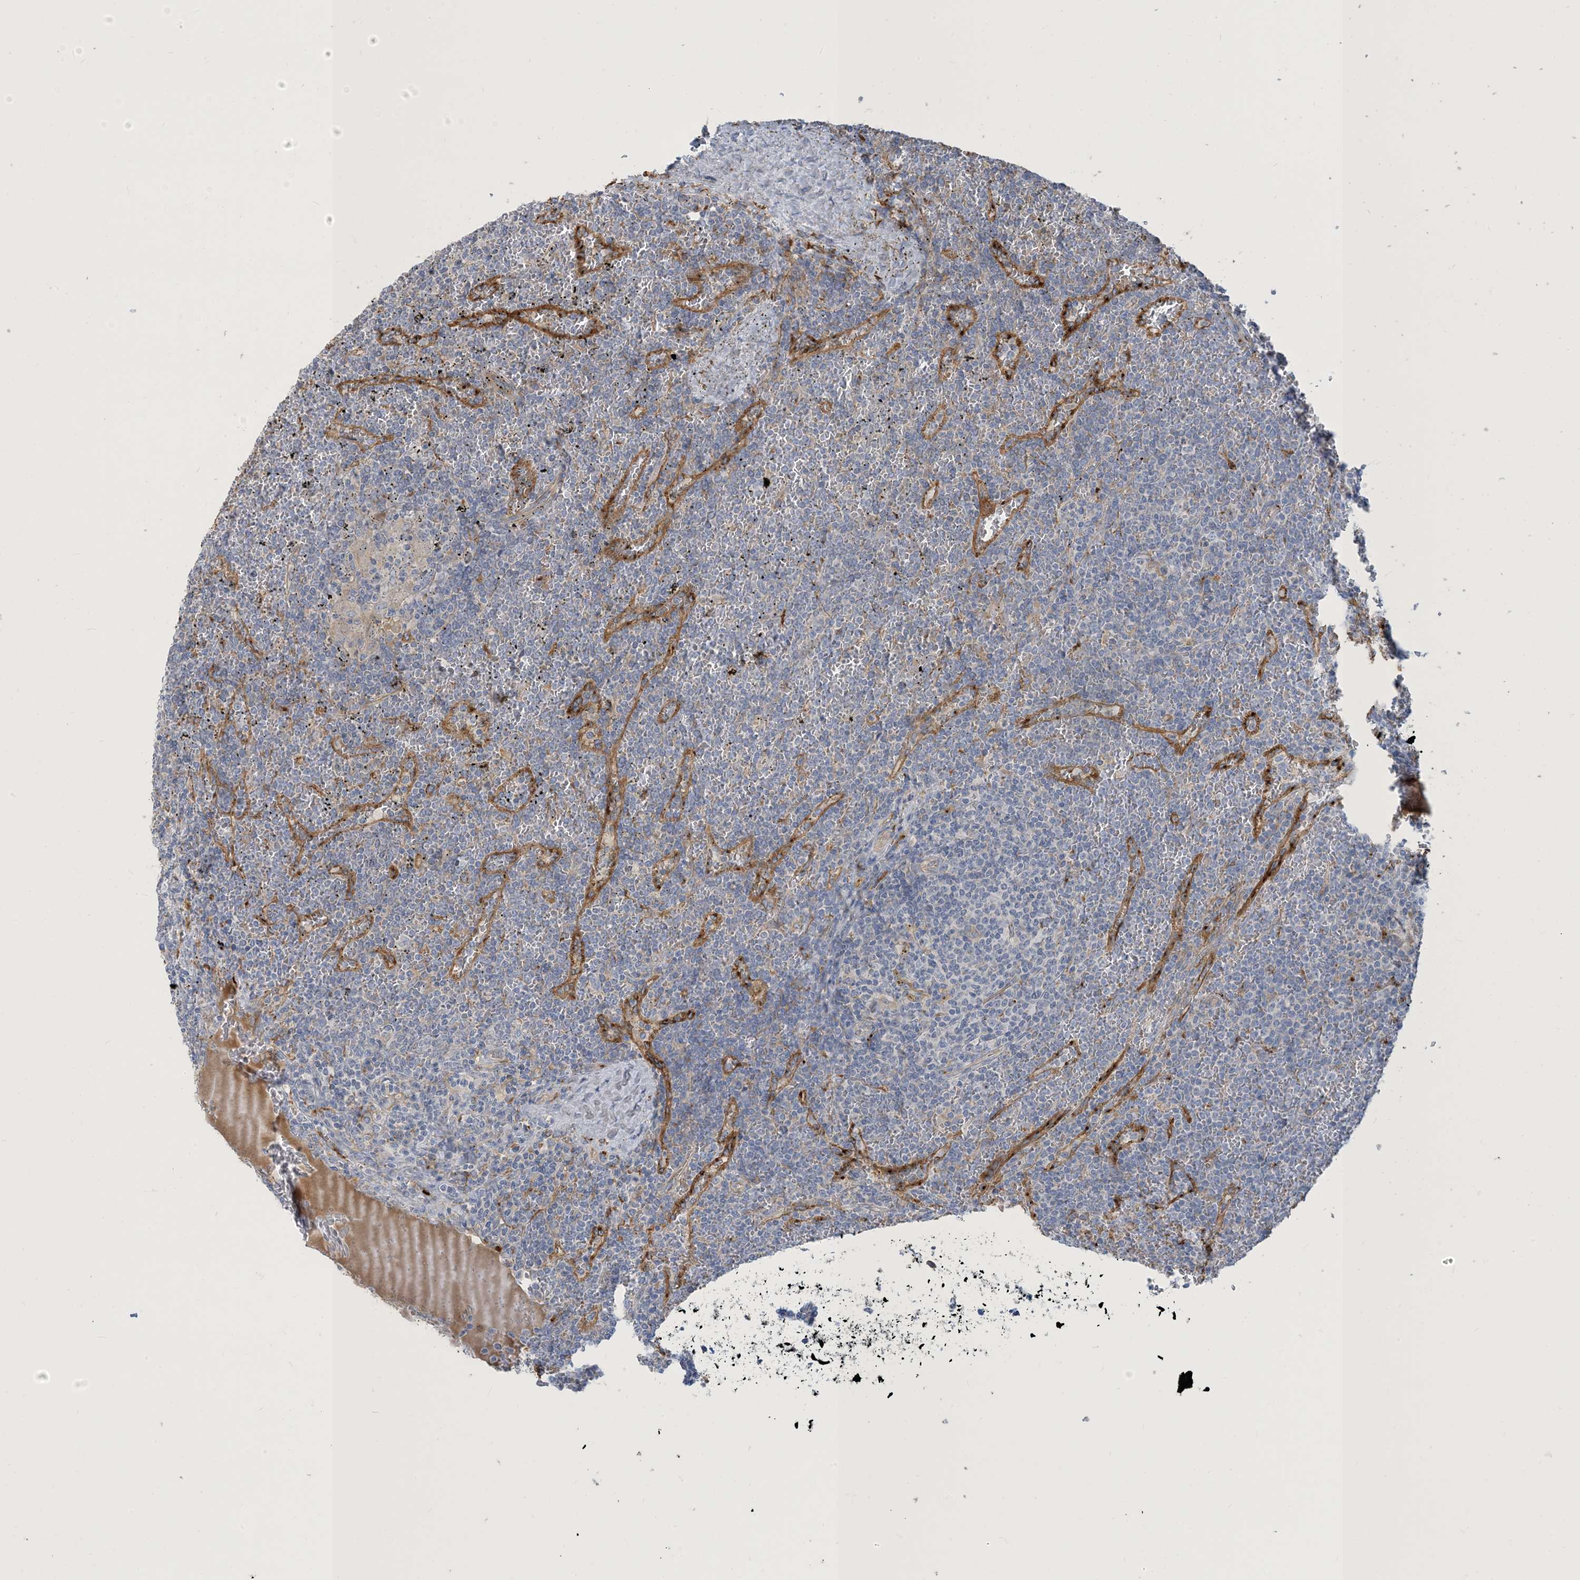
{"staining": {"intensity": "negative", "quantity": "none", "location": "none"}, "tissue": "lymphoma", "cell_type": "Tumor cells", "image_type": "cancer", "snomed": [{"axis": "morphology", "description": "Malignant lymphoma, non-Hodgkin's type, Low grade"}, {"axis": "topography", "description": "Spleen"}], "caption": "High power microscopy image of an immunohistochemistry micrograph of lymphoma, revealing no significant expression in tumor cells.", "gene": "PEAR1", "patient": {"sex": "female", "age": 19}}